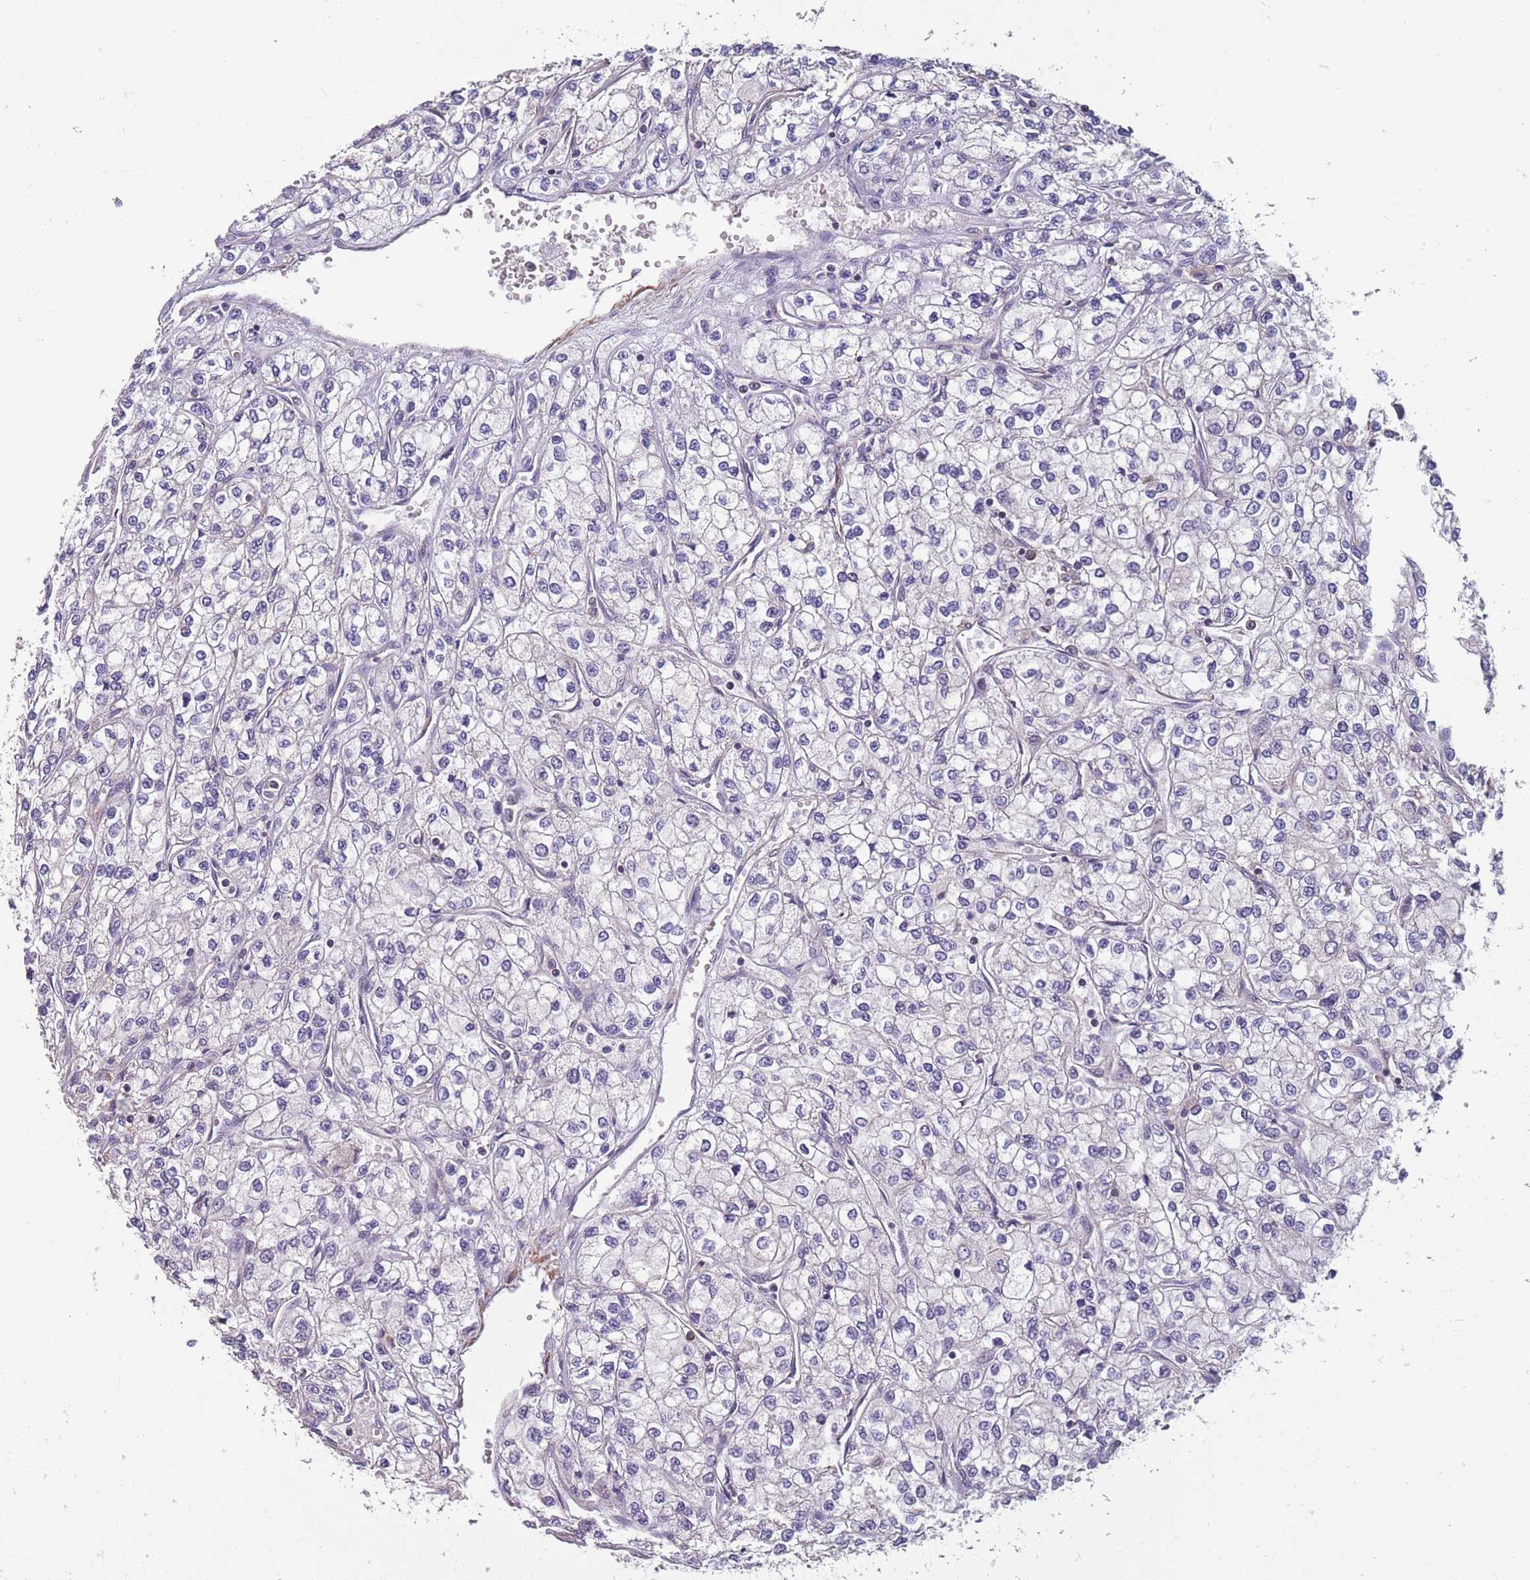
{"staining": {"intensity": "negative", "quantity": "none", "location": "none"}, "tissue": "renal cancer", "cell_type": "Tumor cells", "image_type": "cancer", "snomed": [{"axis": "morphology", "description": "Adenocarcinoma, NOS"}, {"axis": "topography", "description": "Kidney"}], "caption": "Immunohistochemistry of human adenocarcinoma (renal) exhibits no positivity in tumor cells.", "gene": "TOMM40L", "patient": {"sex": "male", "age": 80}}